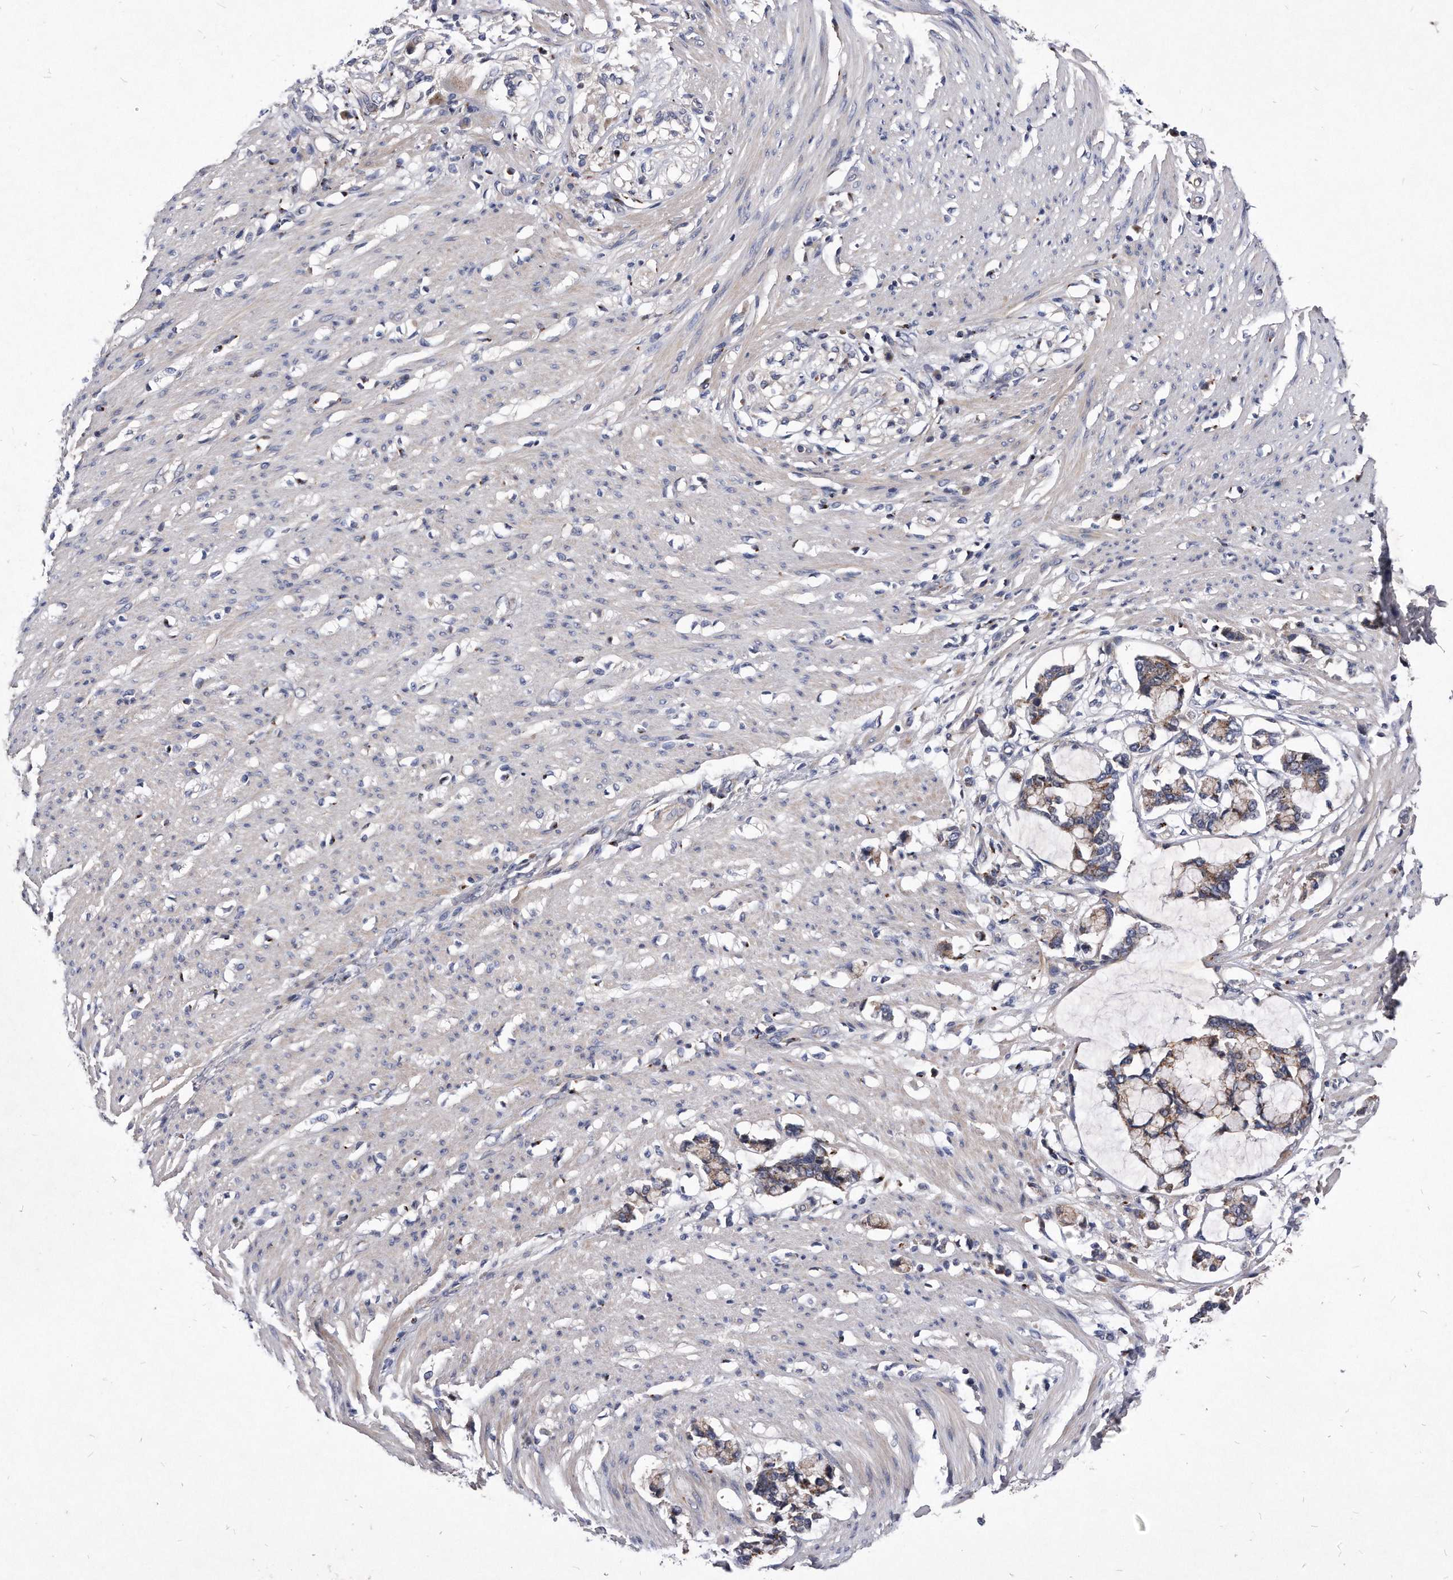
{"staining": {"intensity": "moderate", "quantity": "25%-75%", "location": "cytoplasmic/membranous"}, "tissue": "smooth muscle", "cell_type": "Smooth muscle cells", "image_type": "normal", "snomed": [{"axis": "morphology", "description": "Normal tissue, NOS"}, {"axis": "morphology", "description": "Adenocarcinoma, NOS"}, {"axis": "topography", "description": "Colon"}, {"axis": "topography", "description": "Peripheral nerve tissue"}], "caption": "The micrograph exhibits immunohistochemical staining of normal smooth muscle. There is moderate cytoplasmic/membranous staining is seen in approximately 25%-75% of smooth muscle cells. The protein is shown in brown color, while the nuclei are stained blue.", "gene": "MGAT4A", "patient": {"sex": "male", "age": 14}}